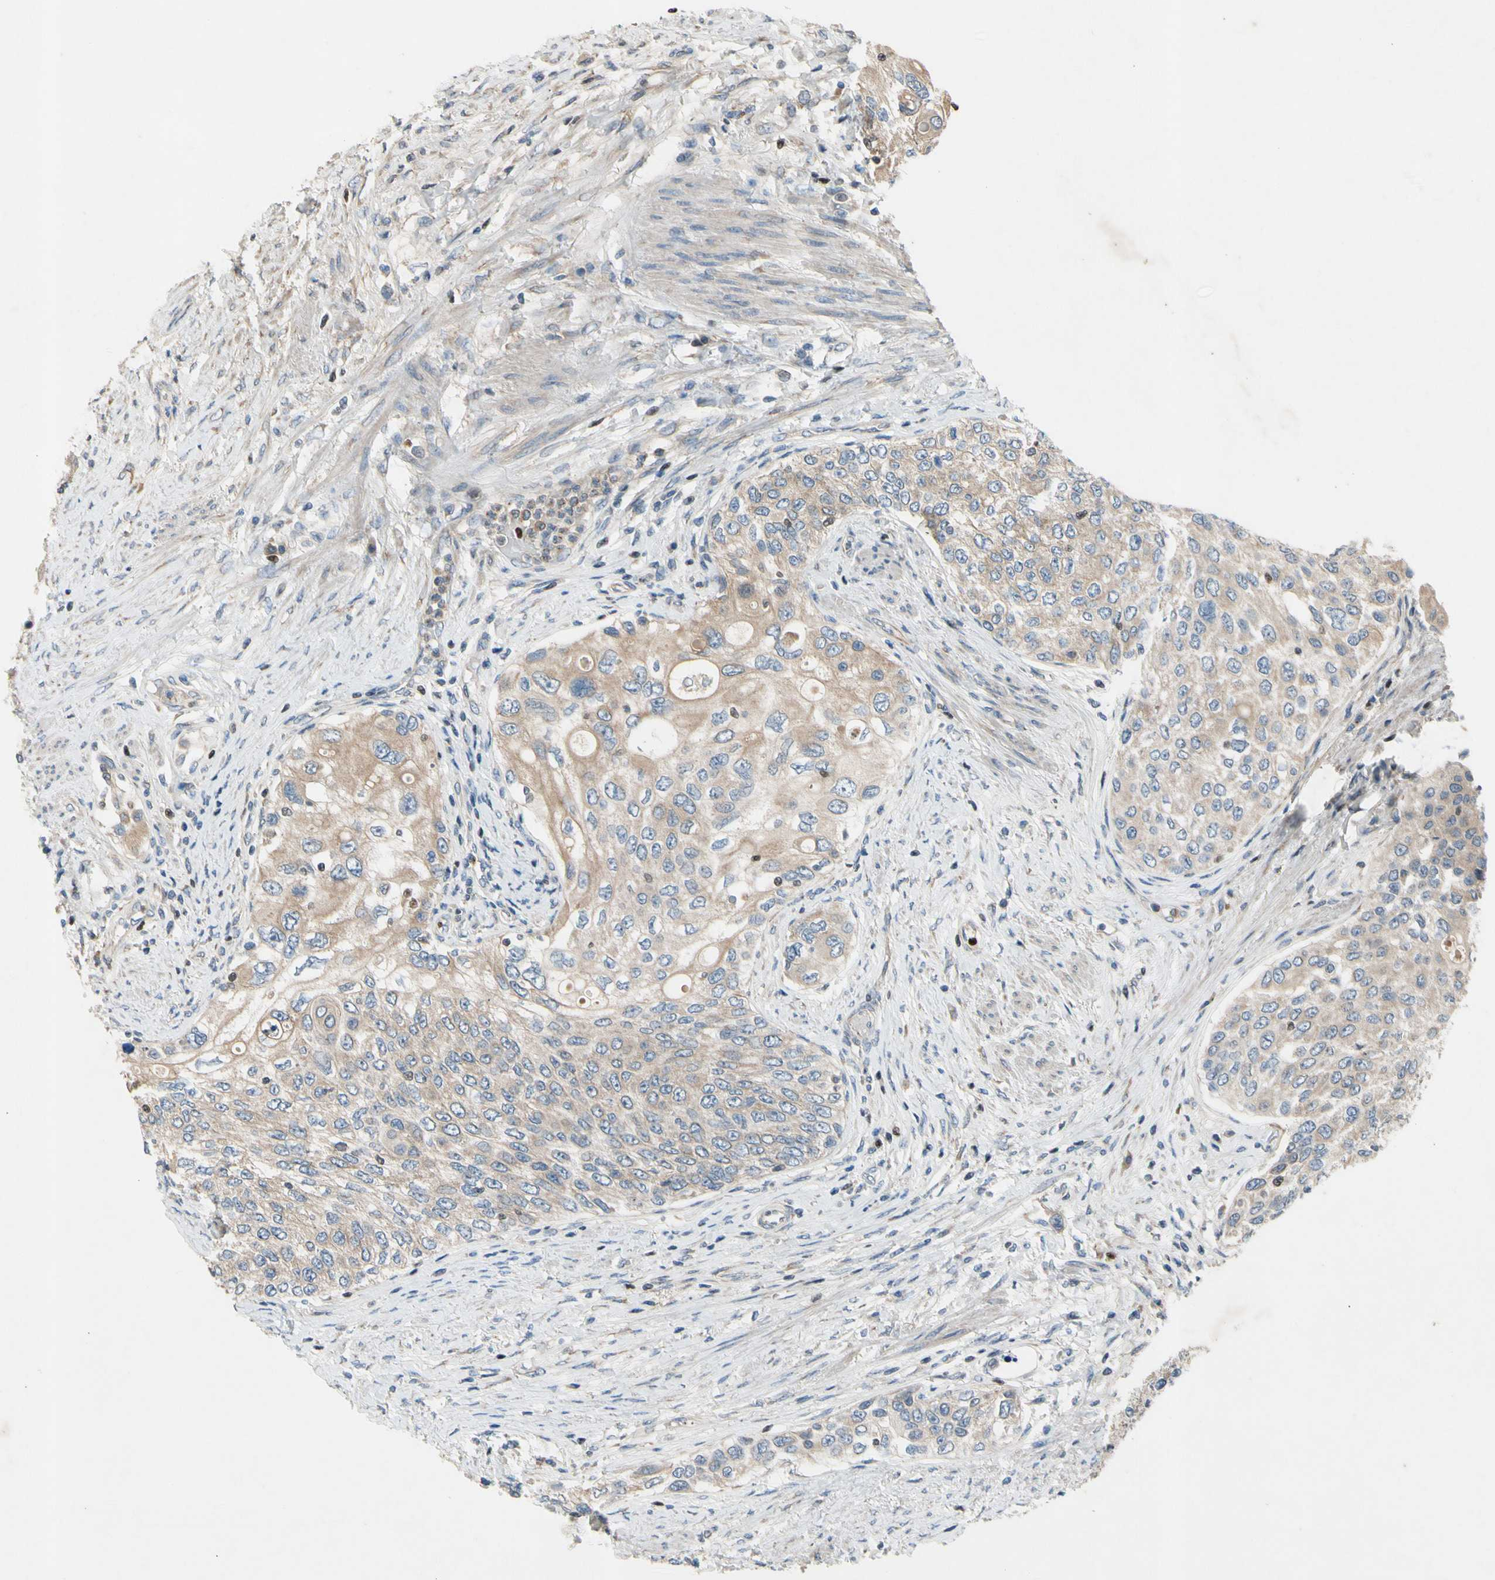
{"staining": {"intensity": "weak", "quantity": ">75%", "location": "cytoplasmic/membranous"}, "tissue": "urothelial cancer", "cell_type": "Tumor cells", "image_type": "cancer", "snomed": [{"axis": "morphology", "description": "Urothelial carcinoma, High grade"}, {"axis": "topography", "description": "Urinary bladder"}], "caption": "Human high-grade urothelial carcinoma stained for a protein (brown) exhibits weak cytoplasmic/membranous positive positivity in about >75% of tumor cells.", "gene": "TBX21", "patient": {"sex": "female", "age": 56}}